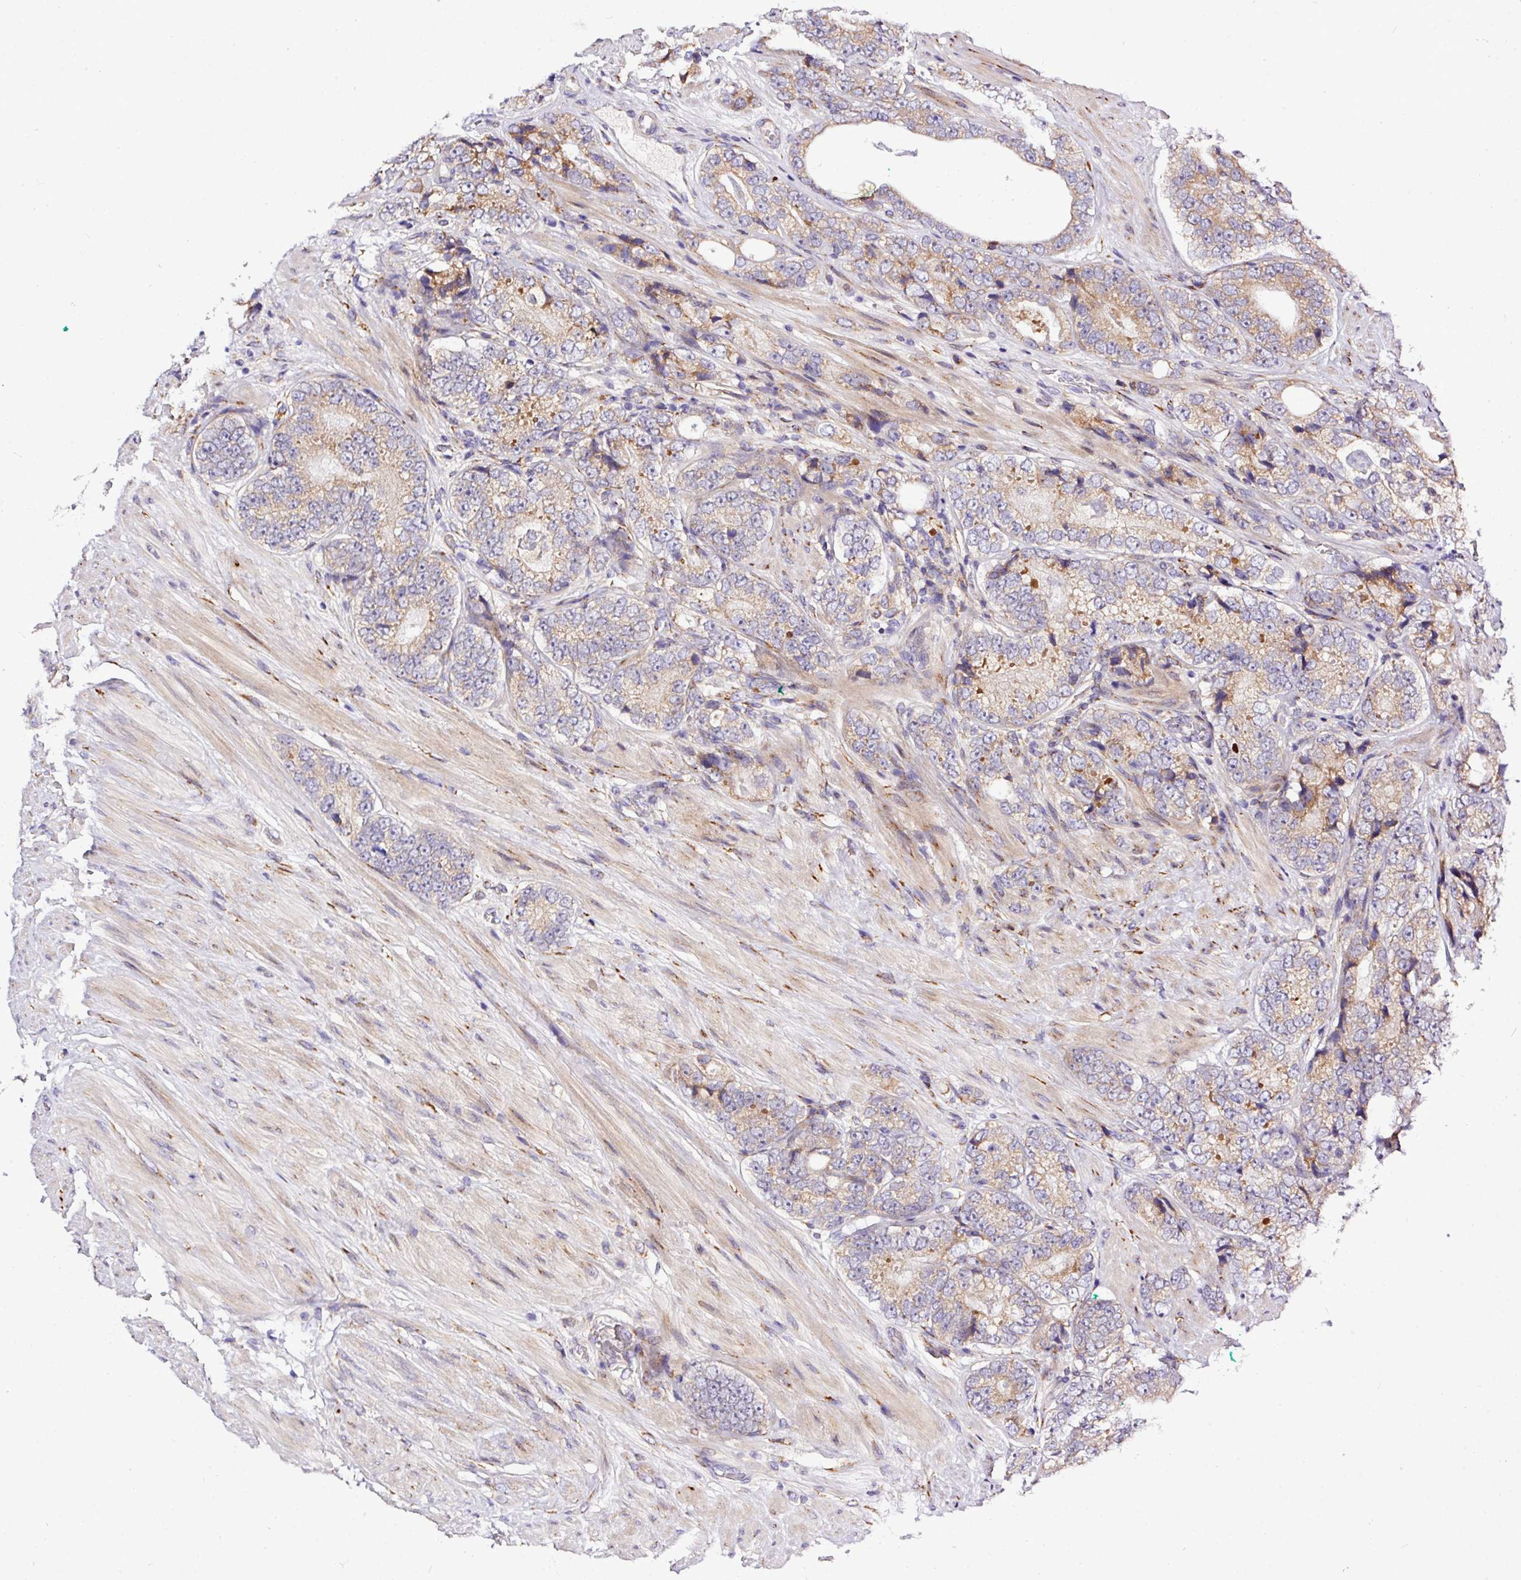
{"staining": {"intensity": "weak", "quantity": "25%-75%", "location": "cytoplasmic/membranous"}, "tissue": "prostate cancer", "cell_type": "Tumor cells", "image_type": "cancer", "snomed": [{"axis": "morphology", "description": "Adenocarcinoma, High grade"}, {"axis": "topography", "description": "Prostate"}], "caption": "Prostate cancer (high-grade adenocarcinoma) tissue reveals weak cytoplasmic/membranous staining in about 25%-75% of tumor cells (DAB (3,3'-diaminobenzidine) IHC, brown staining for protein, blue staining for nuclei).", "gene": "TM2D2", "patient": {"sex": "male", "age": 56}}